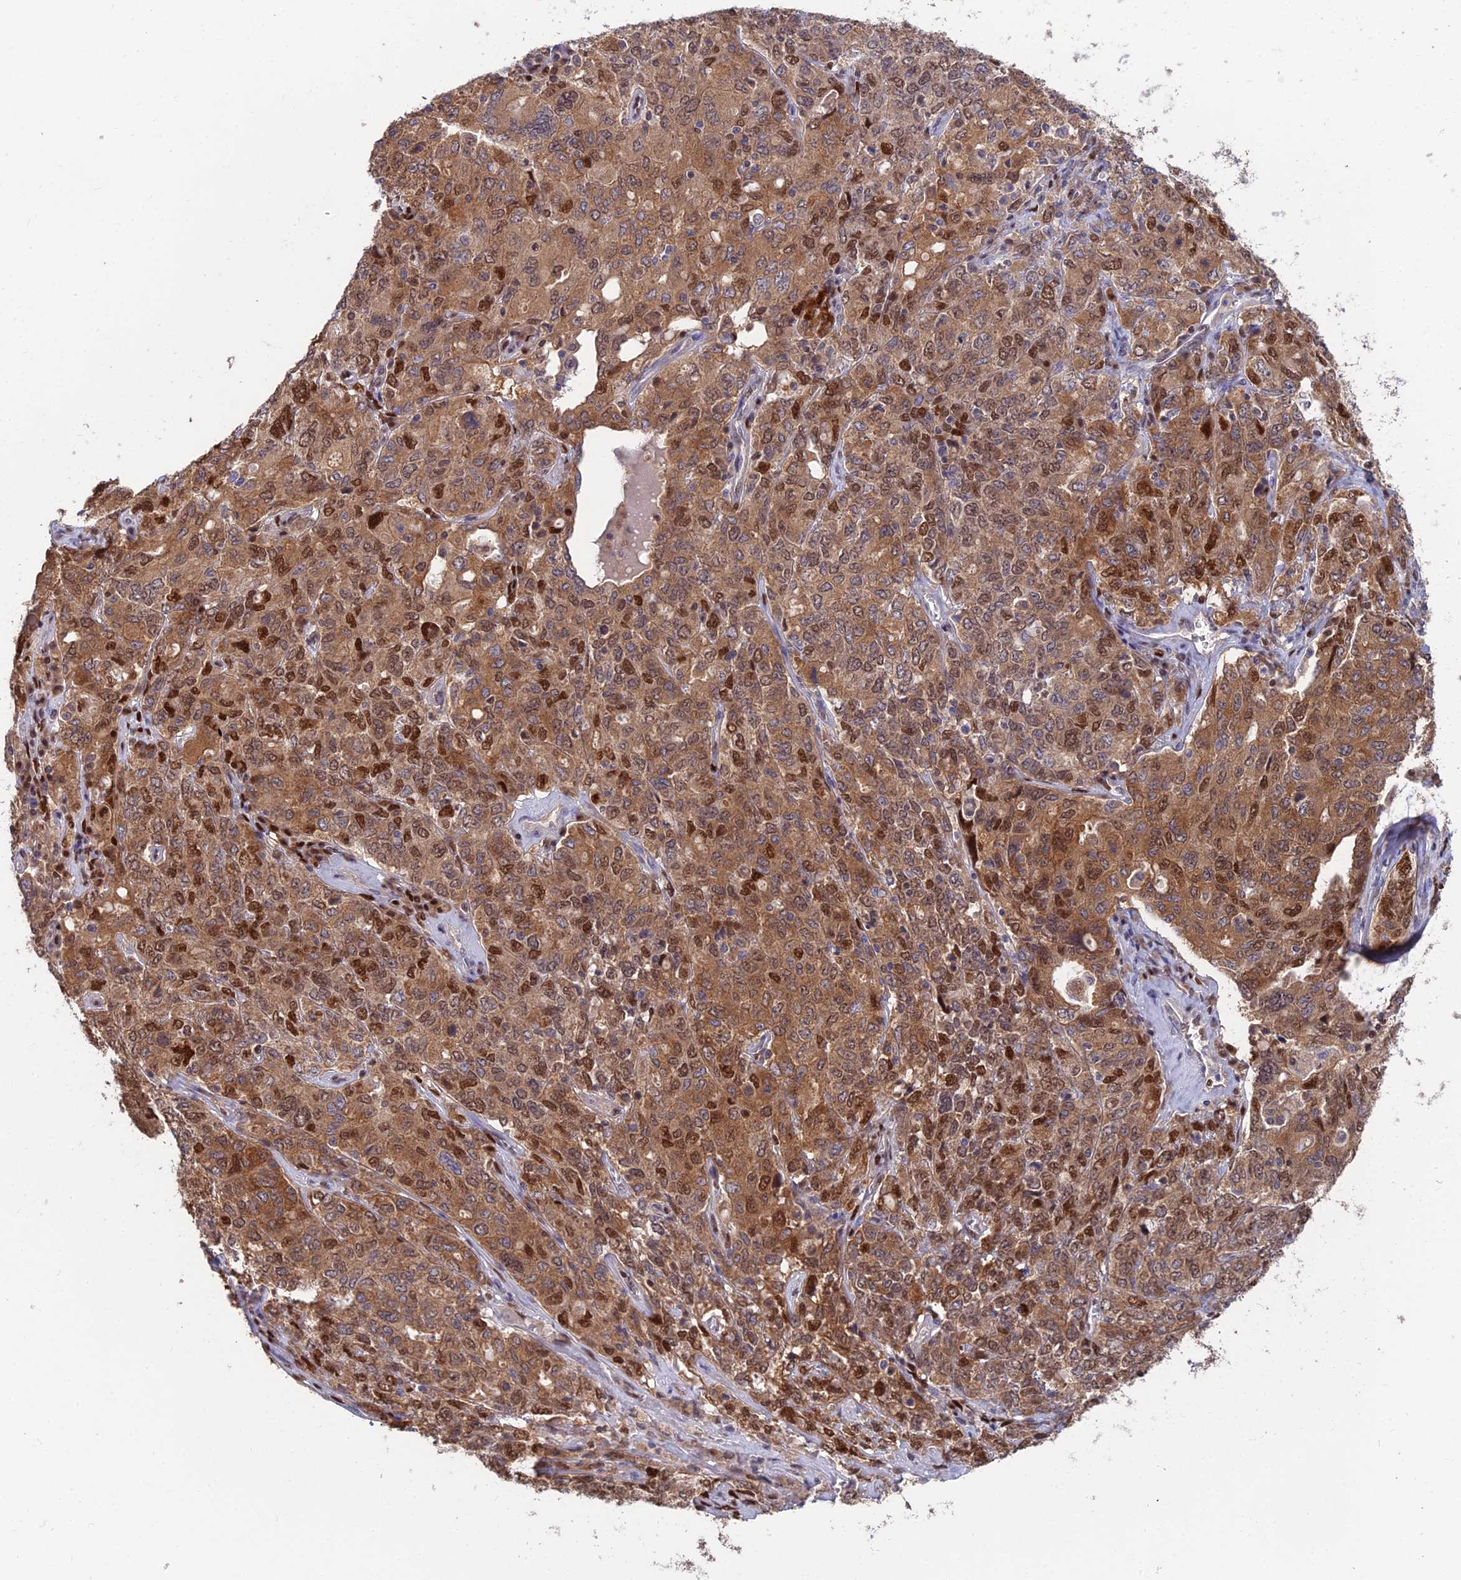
{"staining": {"intensity": "moderate", "quantity": ">75%", "location": "cytoplasmic/membranous,nuclear"}, "tissue": "ovarian cancer", "cell_type": "Tumor cells", "image_type": "cancer", "snomed": [{"axis": "morphology", "description": "Carcinoma, endometroid"}, {"axis": "topography", "description": "Ovary"}], "caption": "The micrograph shows immunohistochemical staining of endometroid carcinoma (ovarian). There is moderate cytoplasmic/membranous and nuclear positivity is identified in about >75% of tumor cells.", "gene": "DNPEP", "patient": {"sex": "female", "age": 62}}